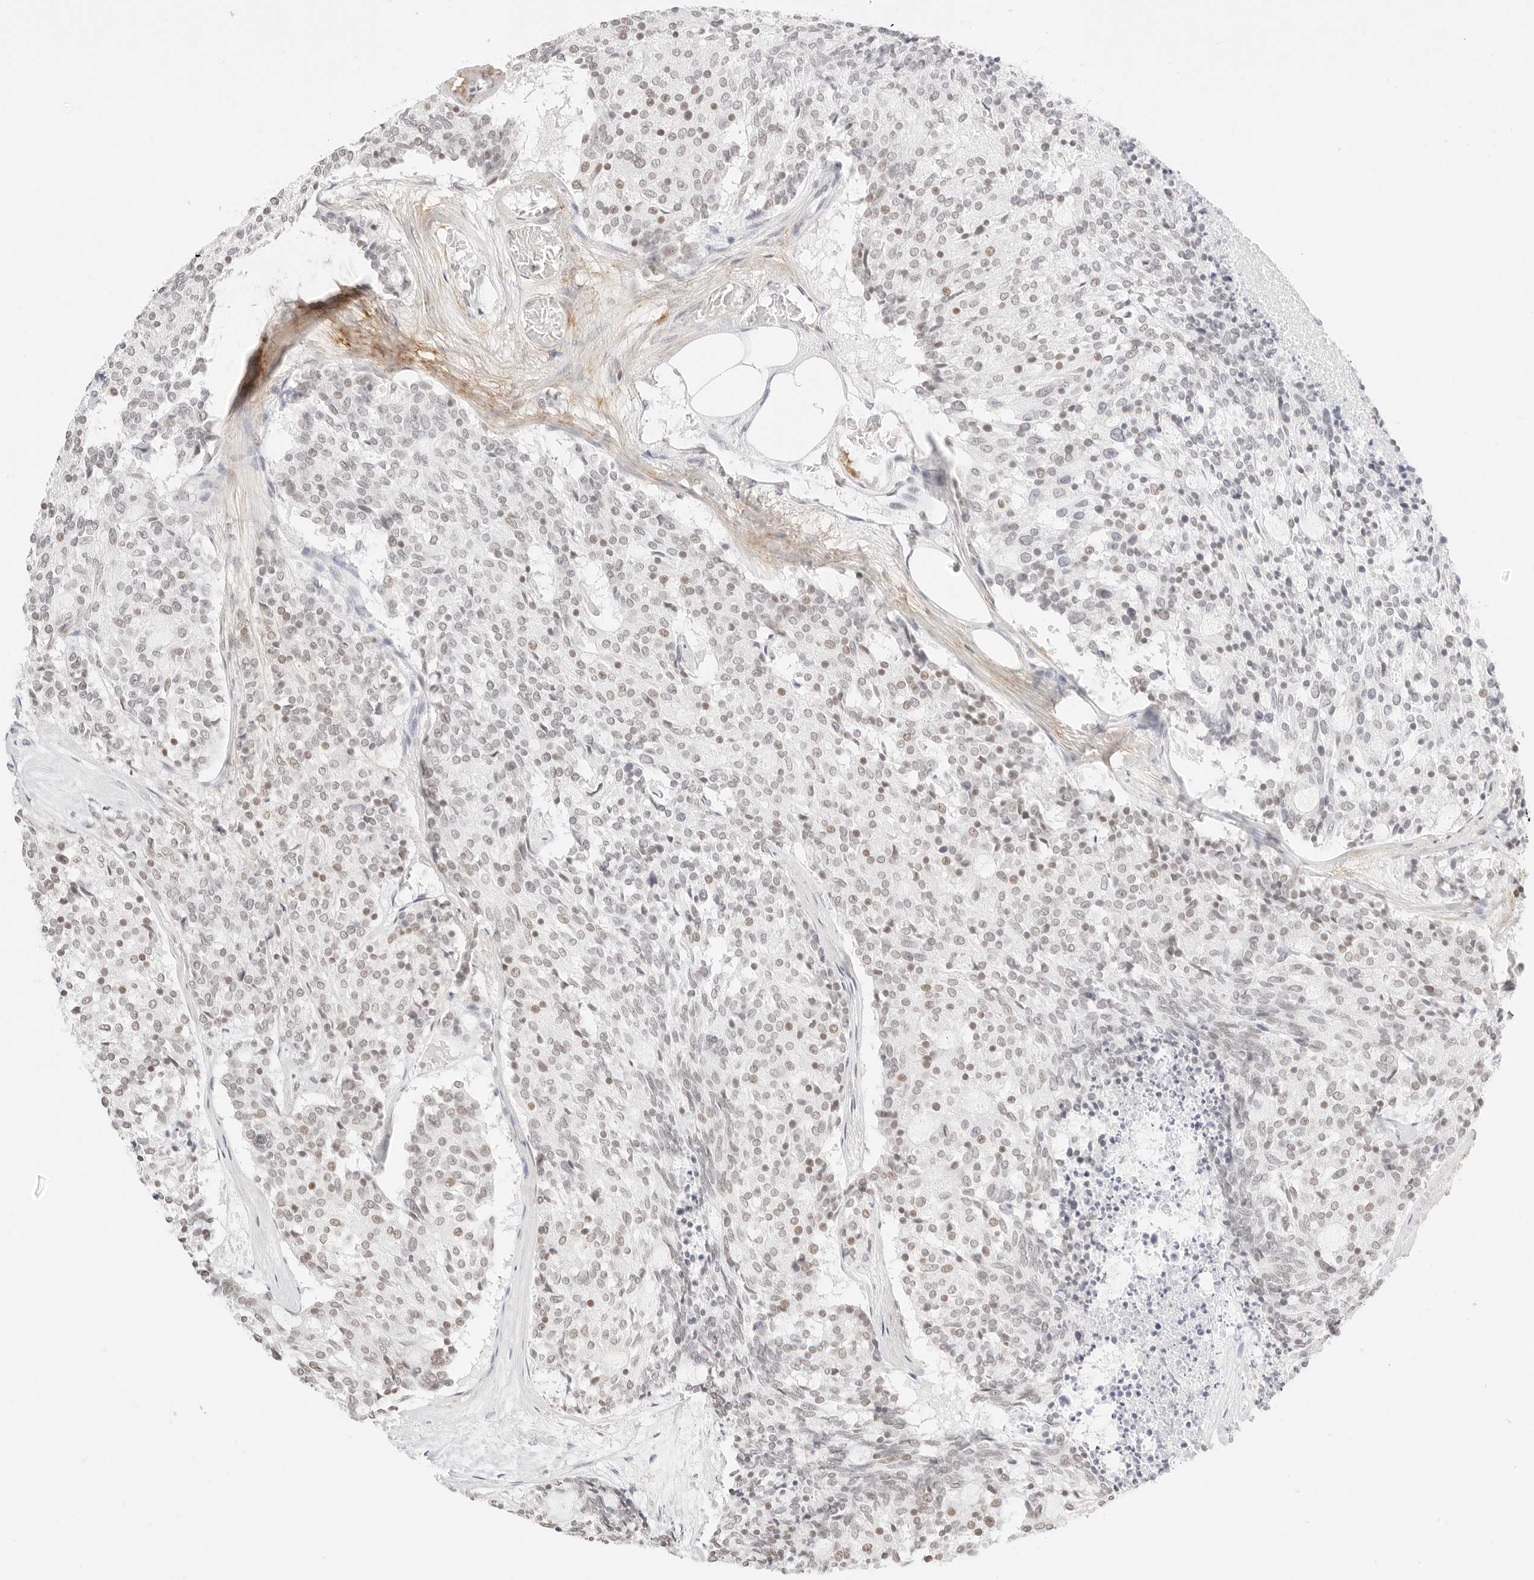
{"staining": {"intensity": "moderate", "quantity": "25%-75%", "location": "nuclear"}, "tissue": "carcinoid", "cell_type": "Tumor cells", "image_type": "cancer", "snomed": [{"axis": "morphology", "description": "Carcinoid, malignant, NOS"}, {"axis": "topography", "description": "Pancreas"}], "caption": "Carcinoid stained with DAB (3,3'-diaminobenzidine) immunohistochemistry reveals medium levels of moderate nuclear expression in about 25%-75% of tumor cells. The staining is performed using DAB (3,3'-diaminobenzidine) brown chromogen to label protein expression. The nuclei are counter-stained blue using hematoxylin.", "gene": "FBLN5", "patient": {"sex": "female", "age": 54}}